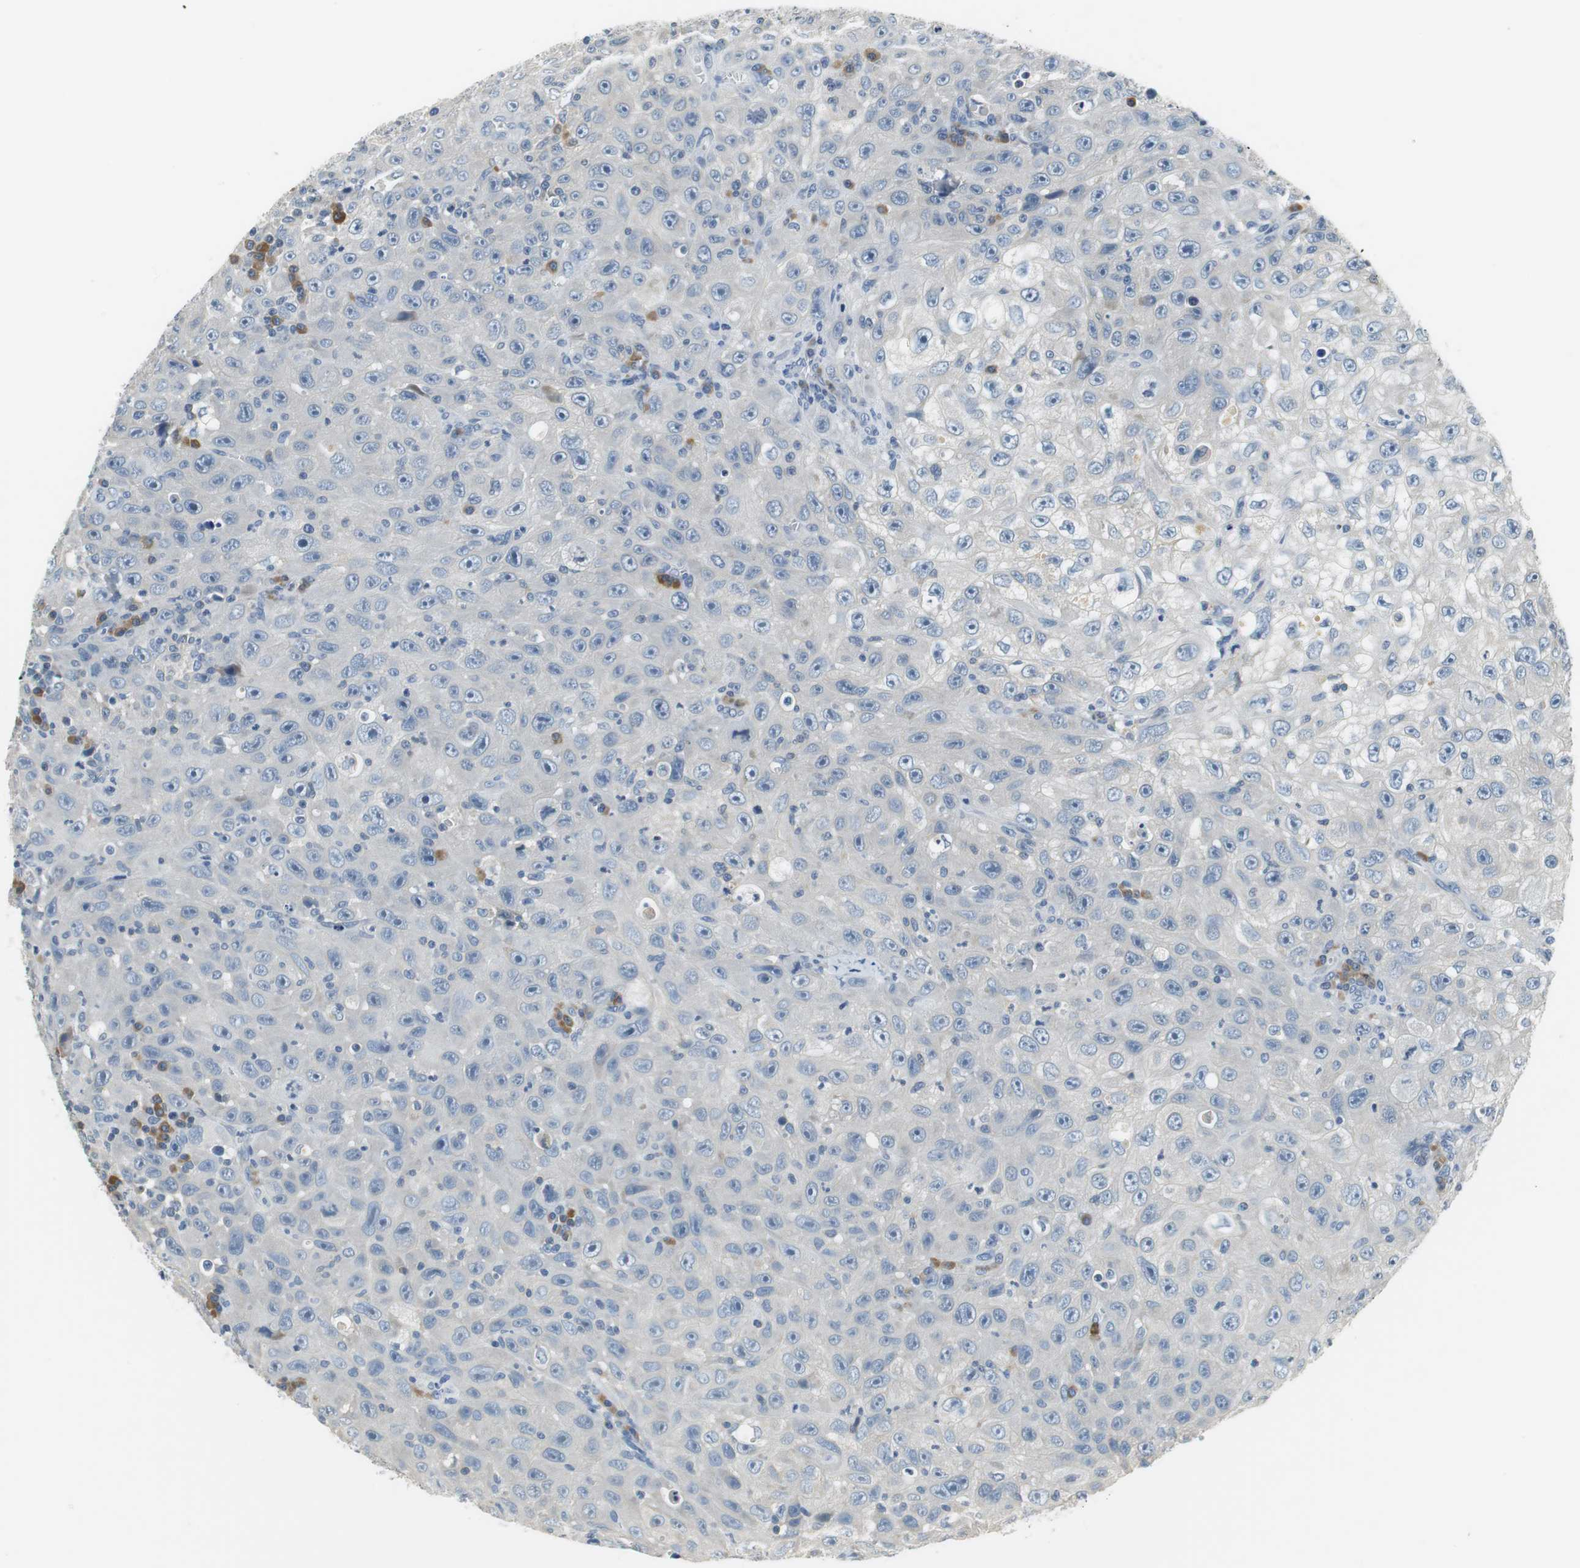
{"staining": {"intensity": "negative", "quantity": "none", "location": "none"}, "tissue": "skin cancer", "cell_type": "Tumor cells", "image_type": "cancer", "snomed": [{"axis": "morphology", "description": "Squamous cell carcinoma, NOS"}, {"axis": "topography", "description": "Skin"}], "caption": "Squamous cell carcinoma (skin) was stained to show a protein in brown. There is no significant staining in tumor cells. (DAB immunohistochemistry (IHC) visualized using brightfield microscopy, high magnification).", "gene": "GLCCI1", "patient": {"sex": "male", "age": 75}}